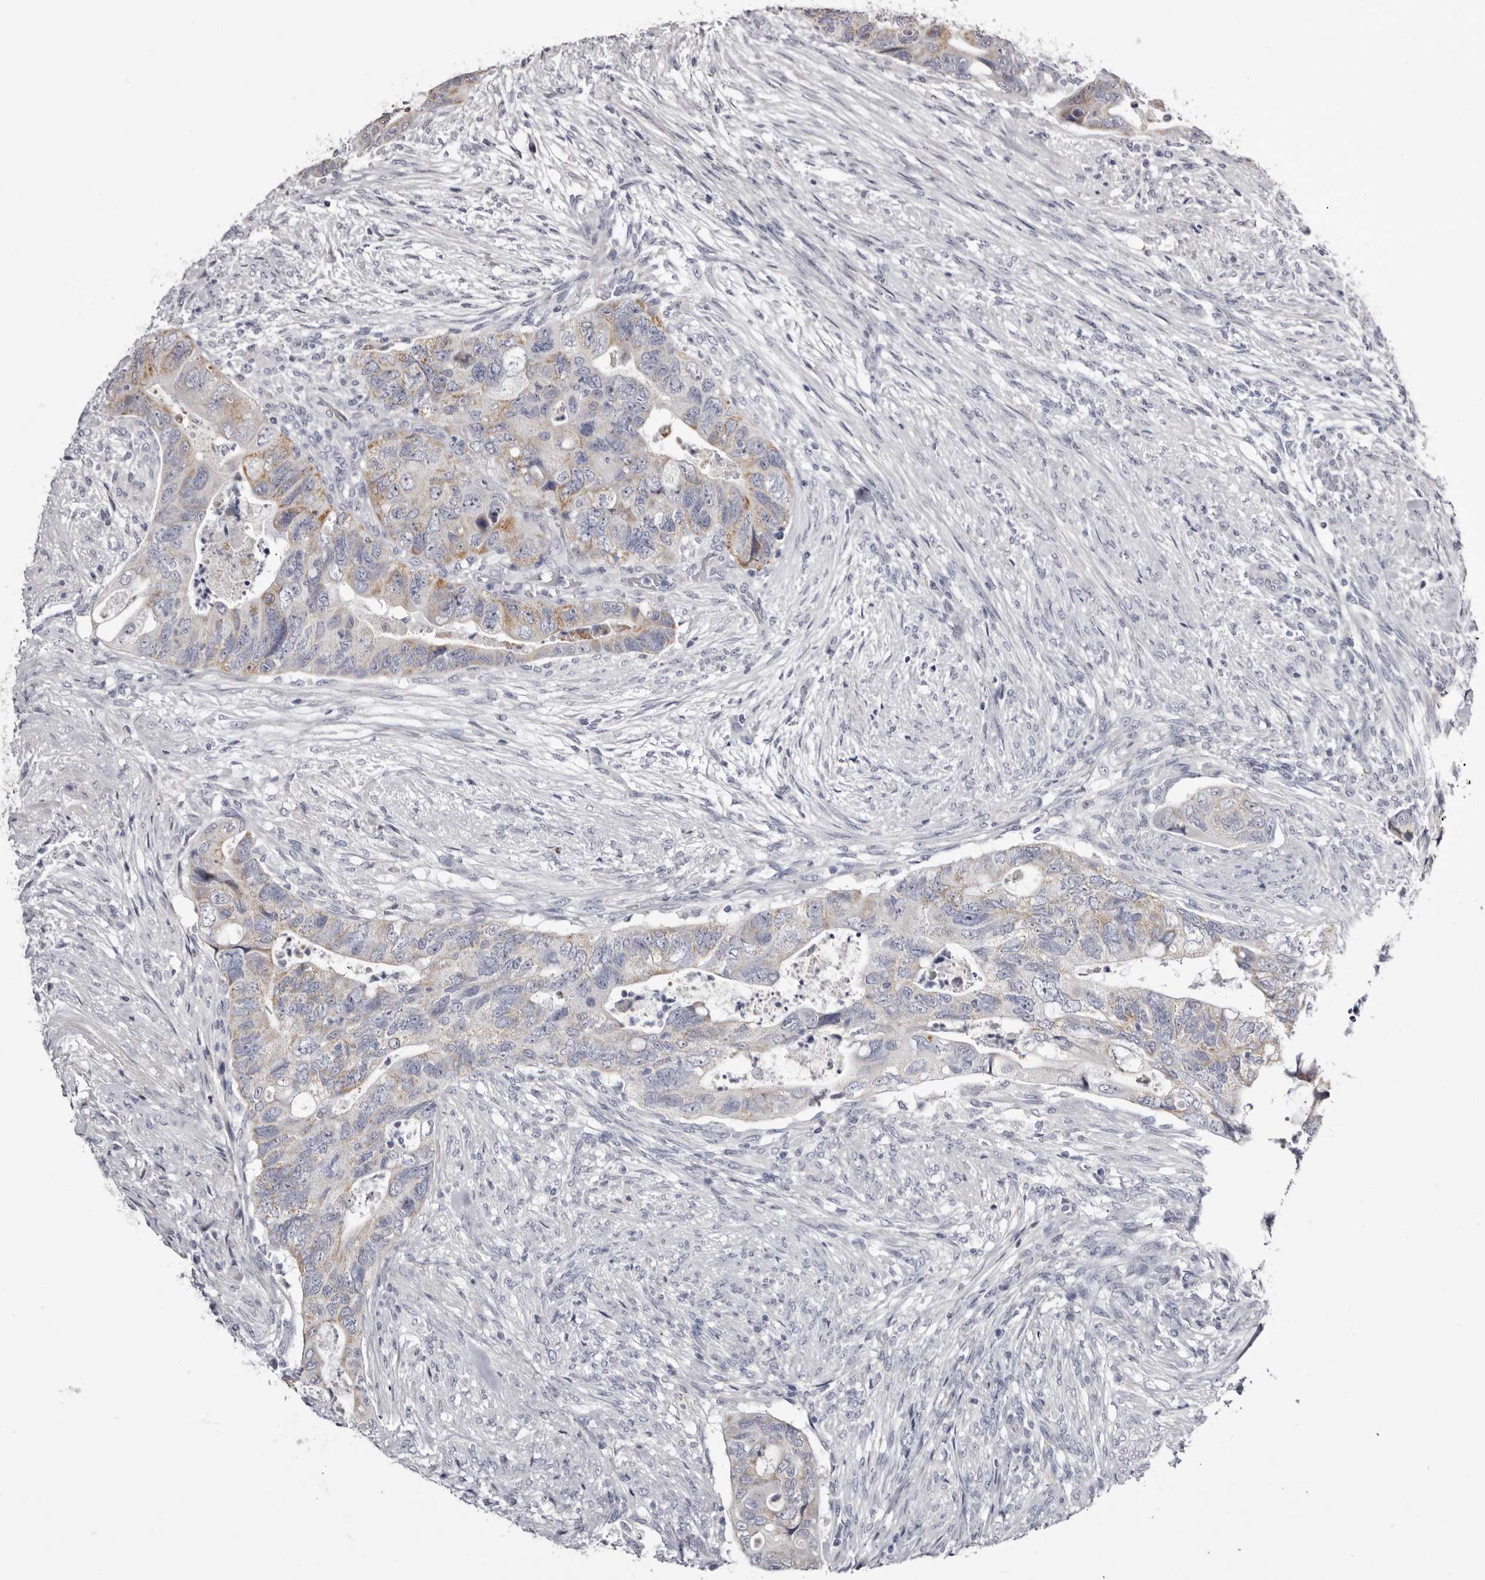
{"staining": {"intensity": "moderate", "quantity": "<25%", "location": "cytoplasmic/membranous"}, "tissue": "colorectal cancer", "cell_type": "Tumor cells", "image_type": "cancer", "snomed": [{"axis": "morphology", "description": "Adenocarcinoma, NOS"}, {"axis": "topography", "description": "Rectum"}], "caption": "Immunohistochemistry of colorectal cancer demonstrates low levels of moderate cytoplasmic/membranous positivity in about <25% of tumor cells.", "gene": "CASQ1", "patient": {"sex": "male", "age": 63}}